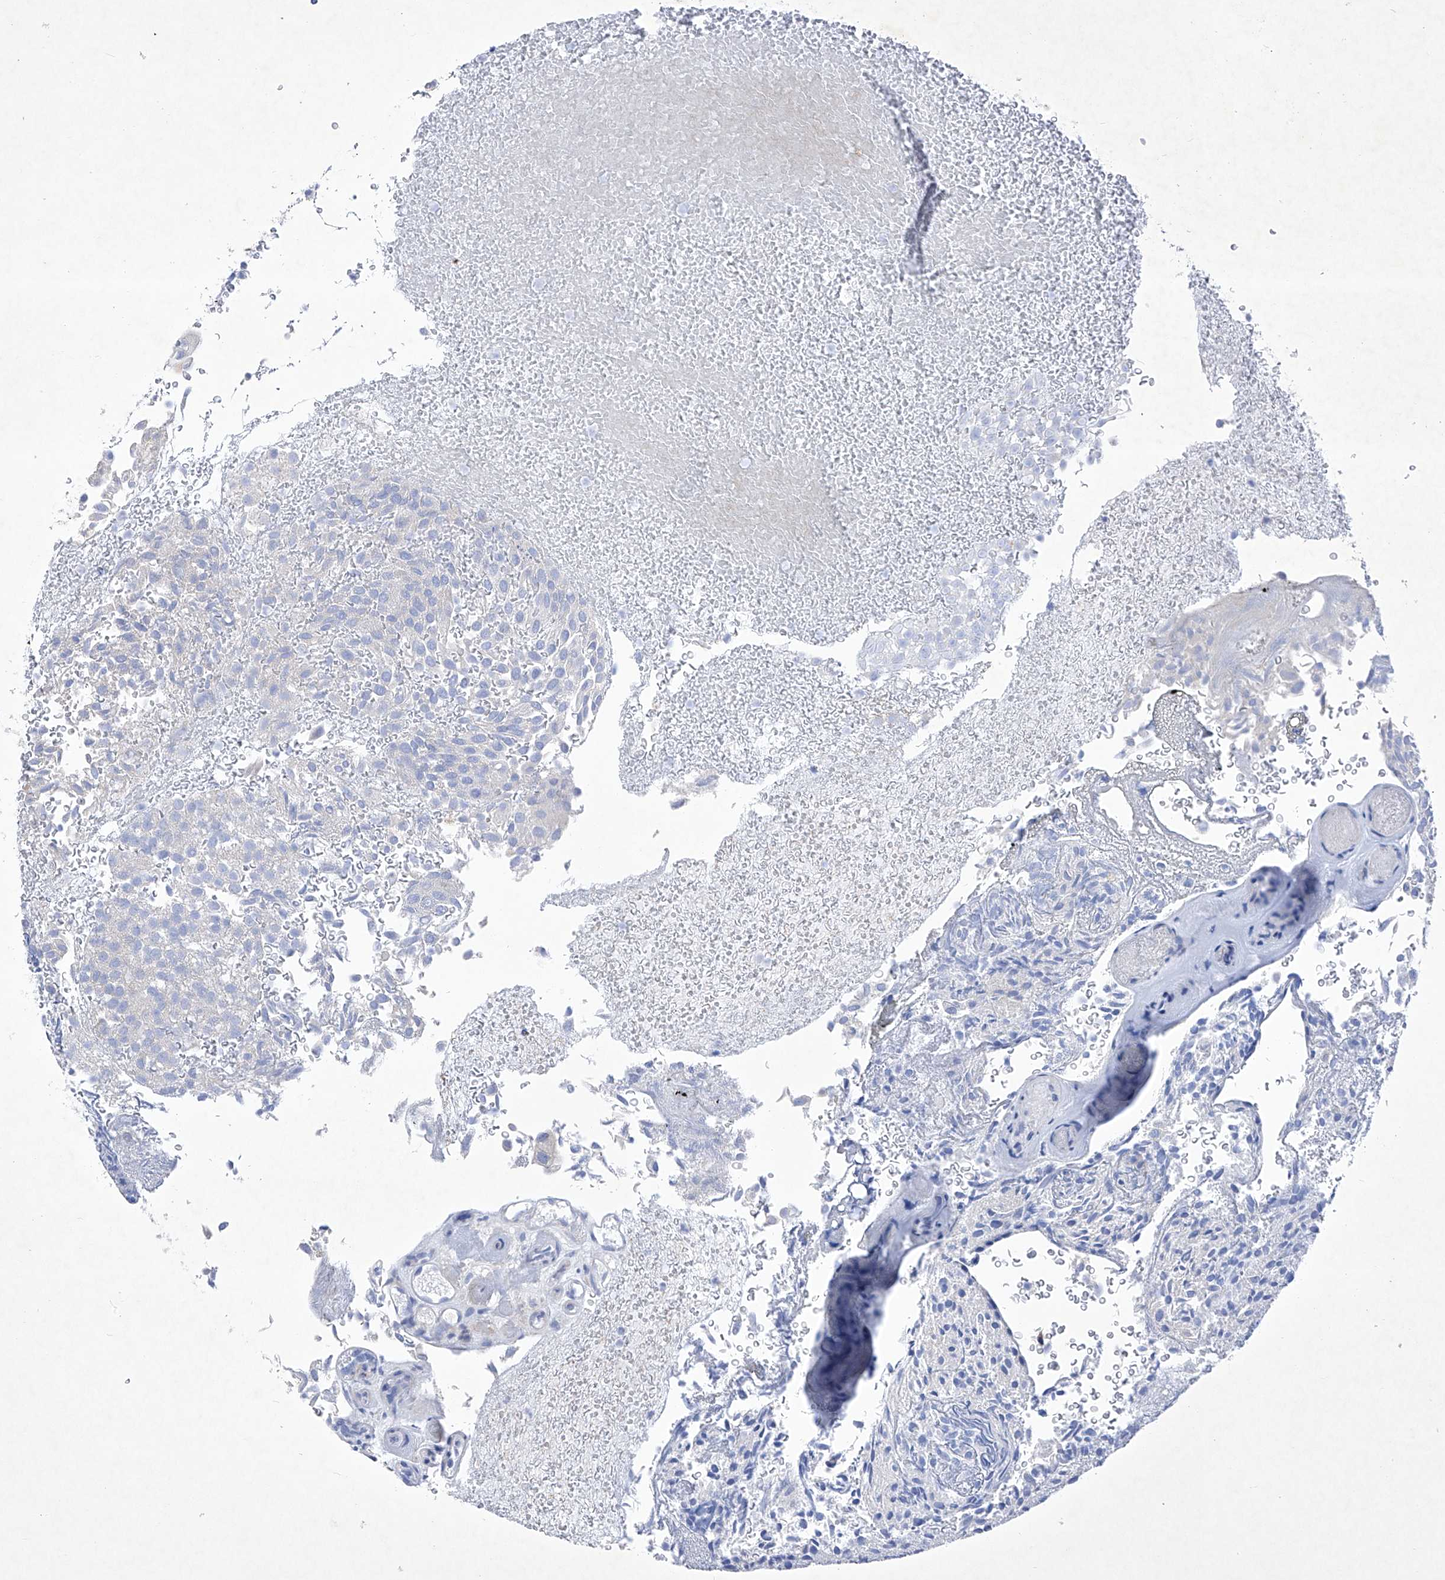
{"staining": {"intensity": "negative", "quantity": "none", "location": "none"}, "tissue": "urothelial cancer", "cell_type": "Tumor cells", "image_type": "cancer", "snomed": [{"axis": "morphology", "description": "Urothelial carcinoma, Low grade"}, {"axis": "topography", "description": "Urinary bladder"}], "caption": "Image shows no significant protein positivity in tumor cells of low-grade urothelial carcinoma.", "gene": "C1orf87", "patient": {"sex": "male", "age": 78}}